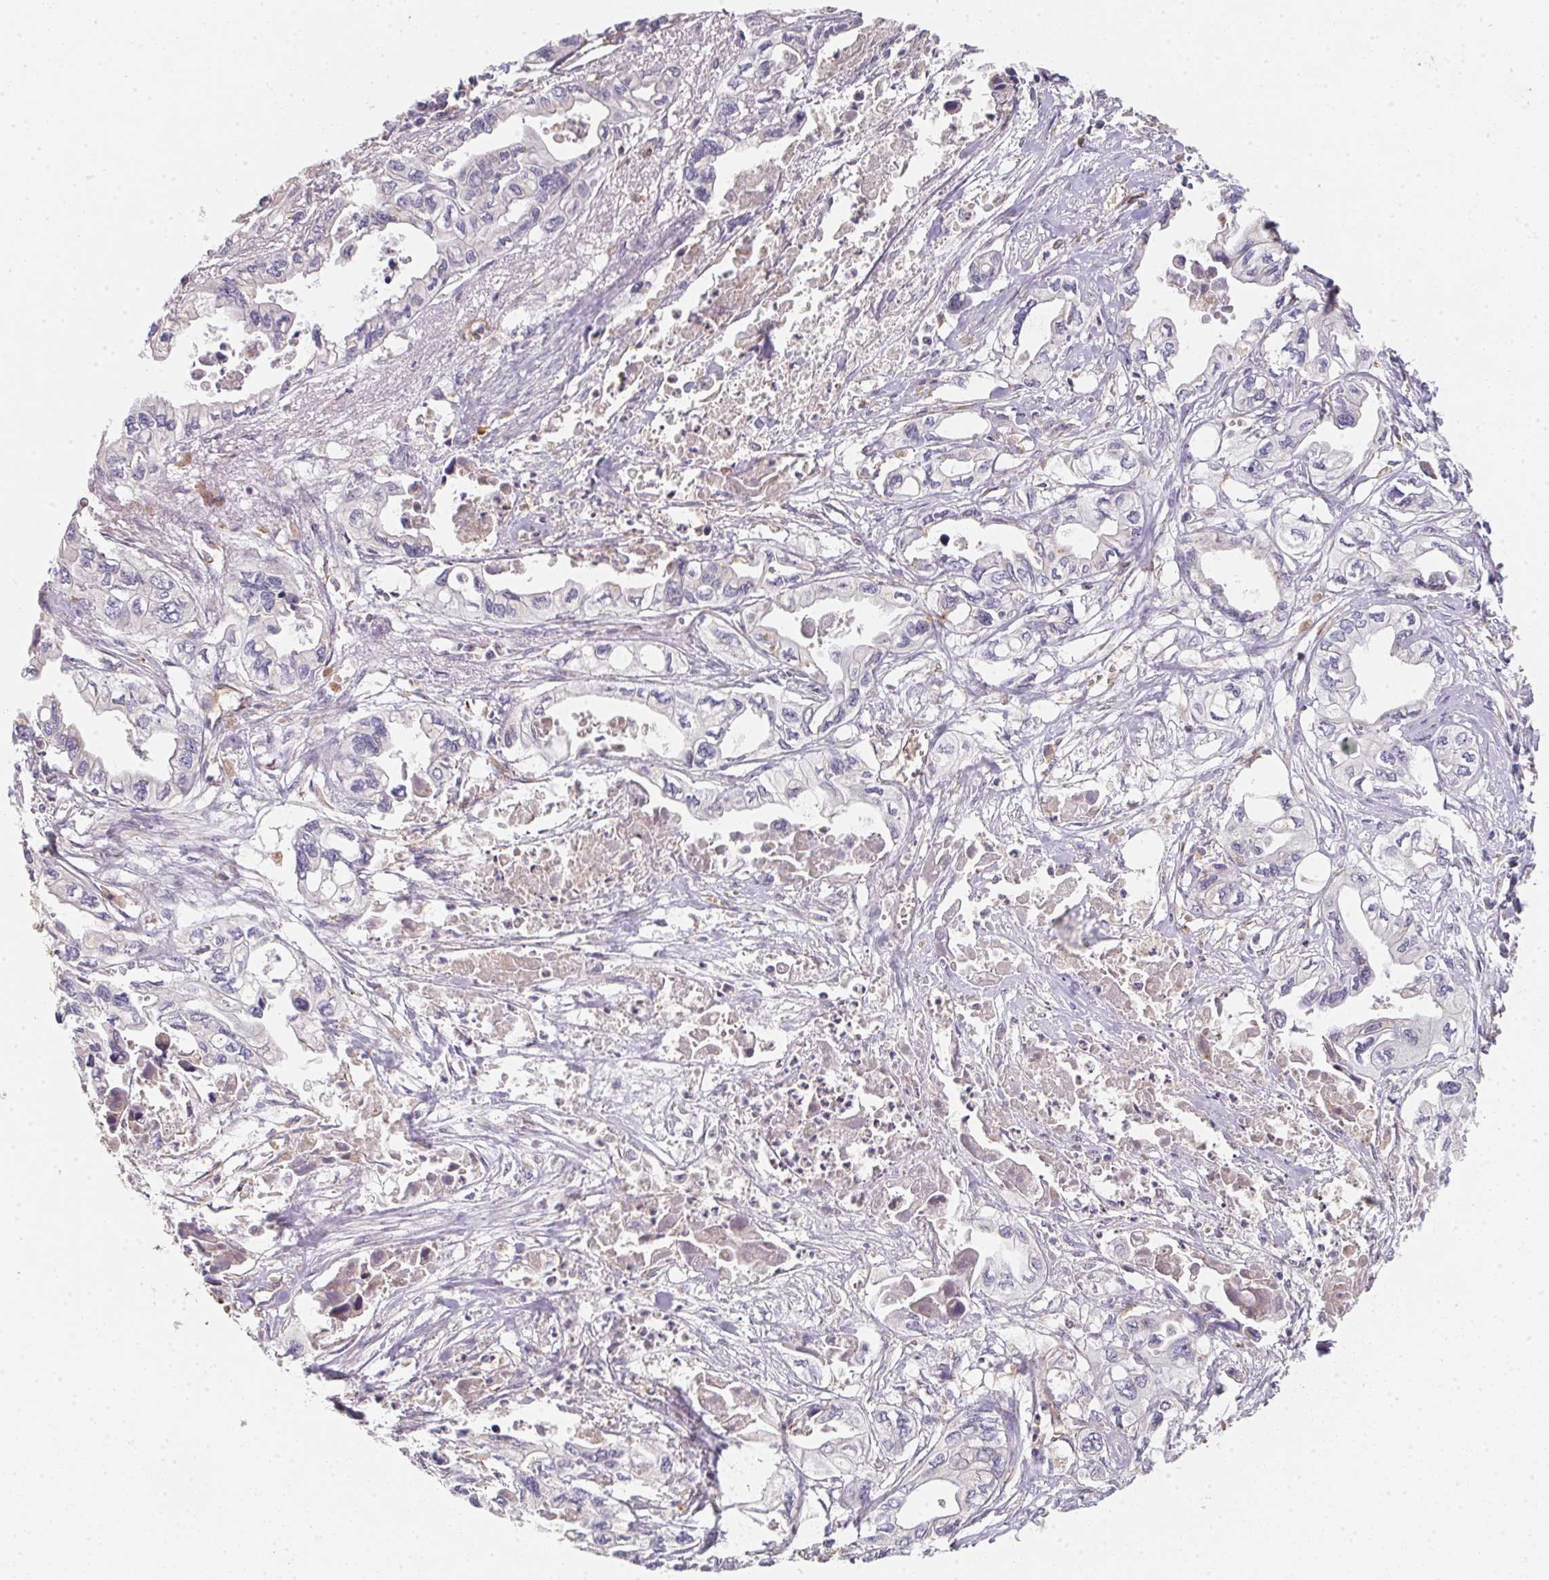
{"staining": {"intensity": "negative", "quantity": "none", "location": "none"}, "tissue": "pancreatic cancer", "cell_type": "Tumor cells", "image_type": "cancer", "snomed": [{"axis": "morphology", "description": "Adenocarcinoma, NOS"}, {"axis": "topography", "description": "Pancreas"}], "caption": "IHC histopathology image of neoplastic tissue: human adenocarcinoma (pancreatic) stained with DAB (3,3'-diaminobenzidine) shows no significant protein expression in tumor cells.", "gene": "TBKBP1", "patient": {"sex": "male", "age": 68}}